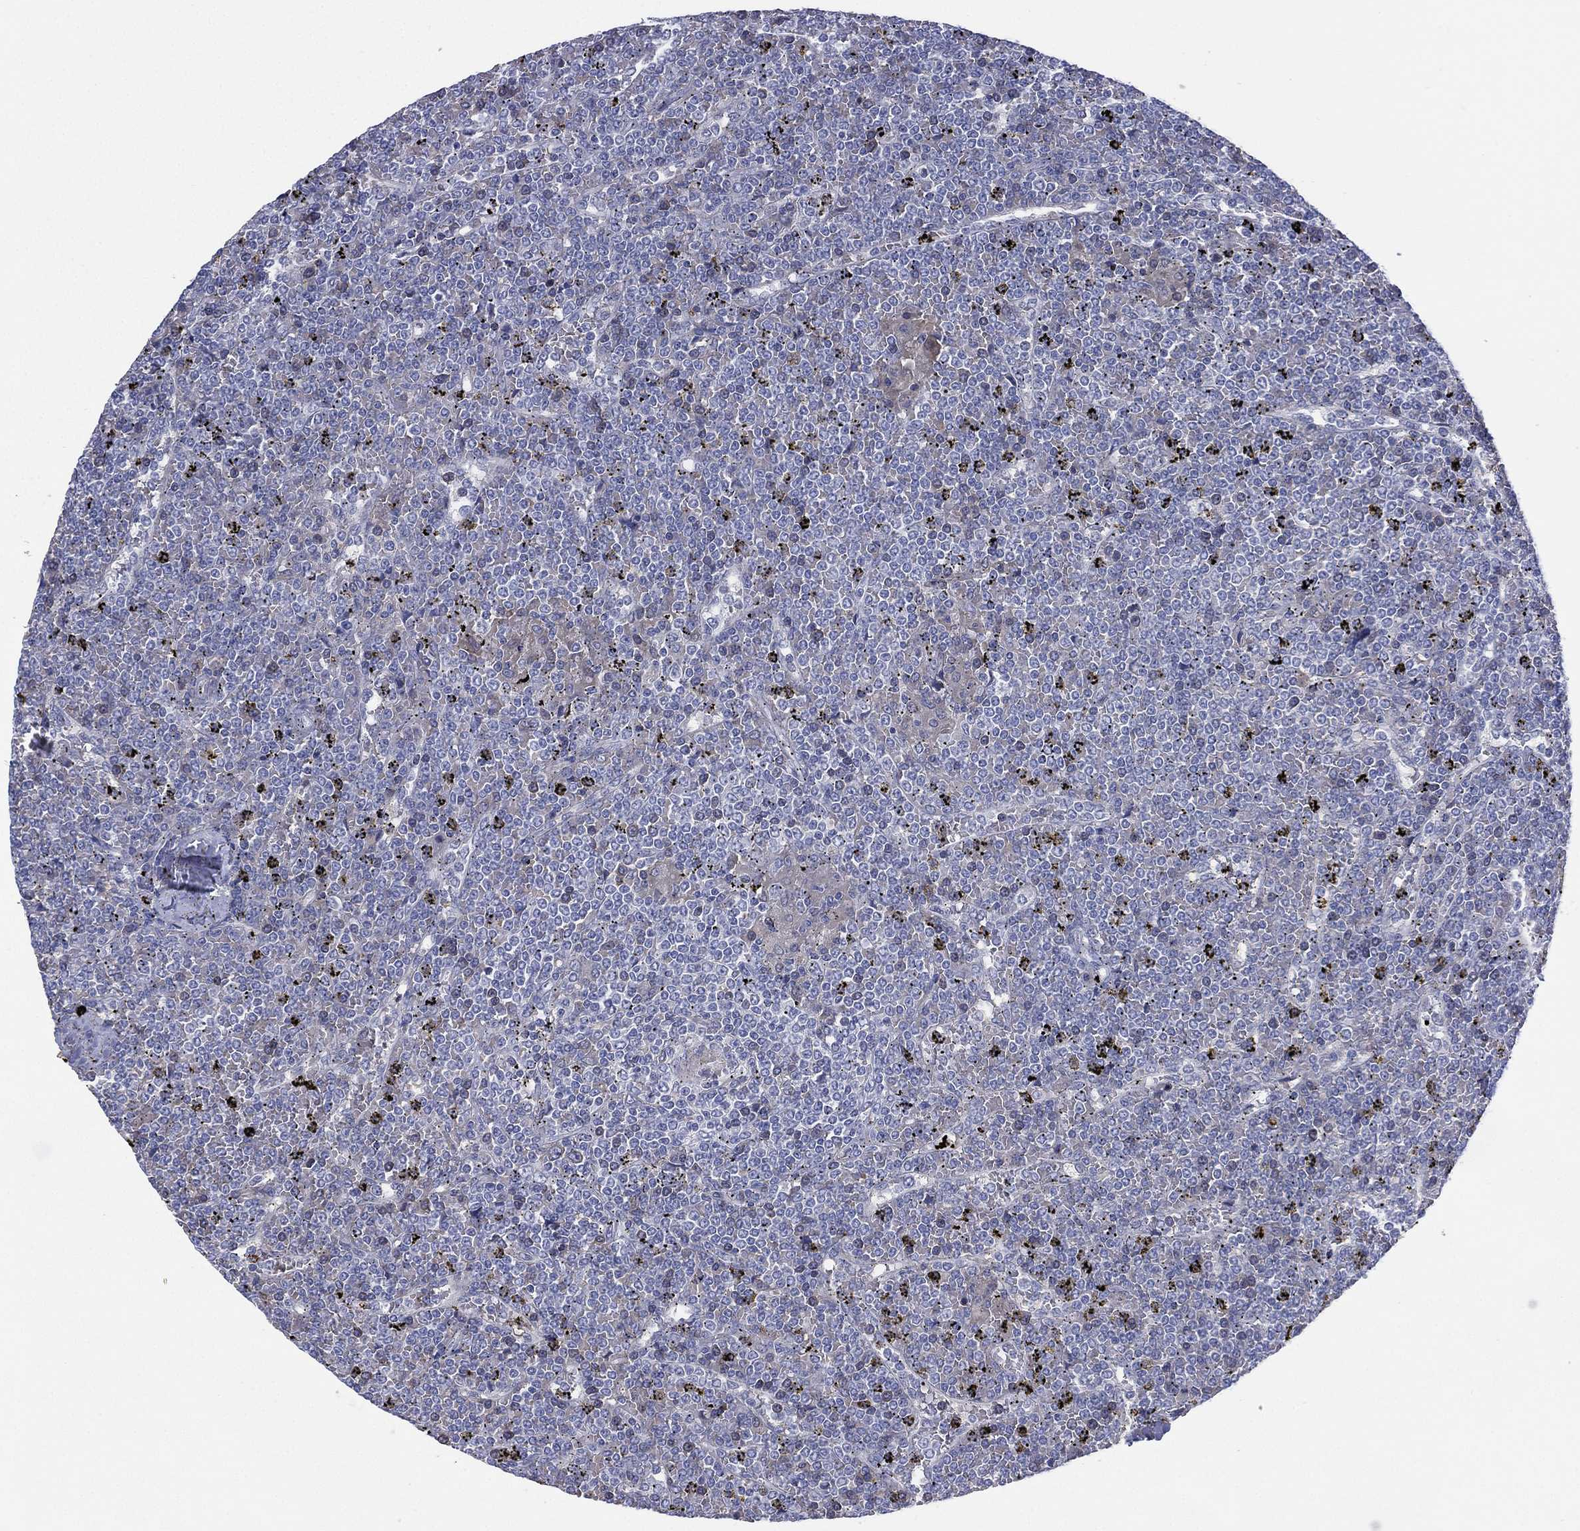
{"staining": {"intensity": "negative", "quantity": "none", "location": "none"}, "tissue": "lymphoma", "cell_type": "Tumor cells", "image_type": "cancer", "snomed": [{"axis": "morphology", "description": "Malignant lymphoma, non-Hodgkin's type, Low grade"}, {"axis": "topography", "description": "Spleen"}], "caption": "Immunohistochemistry image of neoplastic tissue: low-grade malignant lymphoma, non-Hodgkin's type stained with DAB shows no significant protein expression in tumor cells.", "gene": "CYP2D6", "patient": {"sex": "female", "age": 19}}